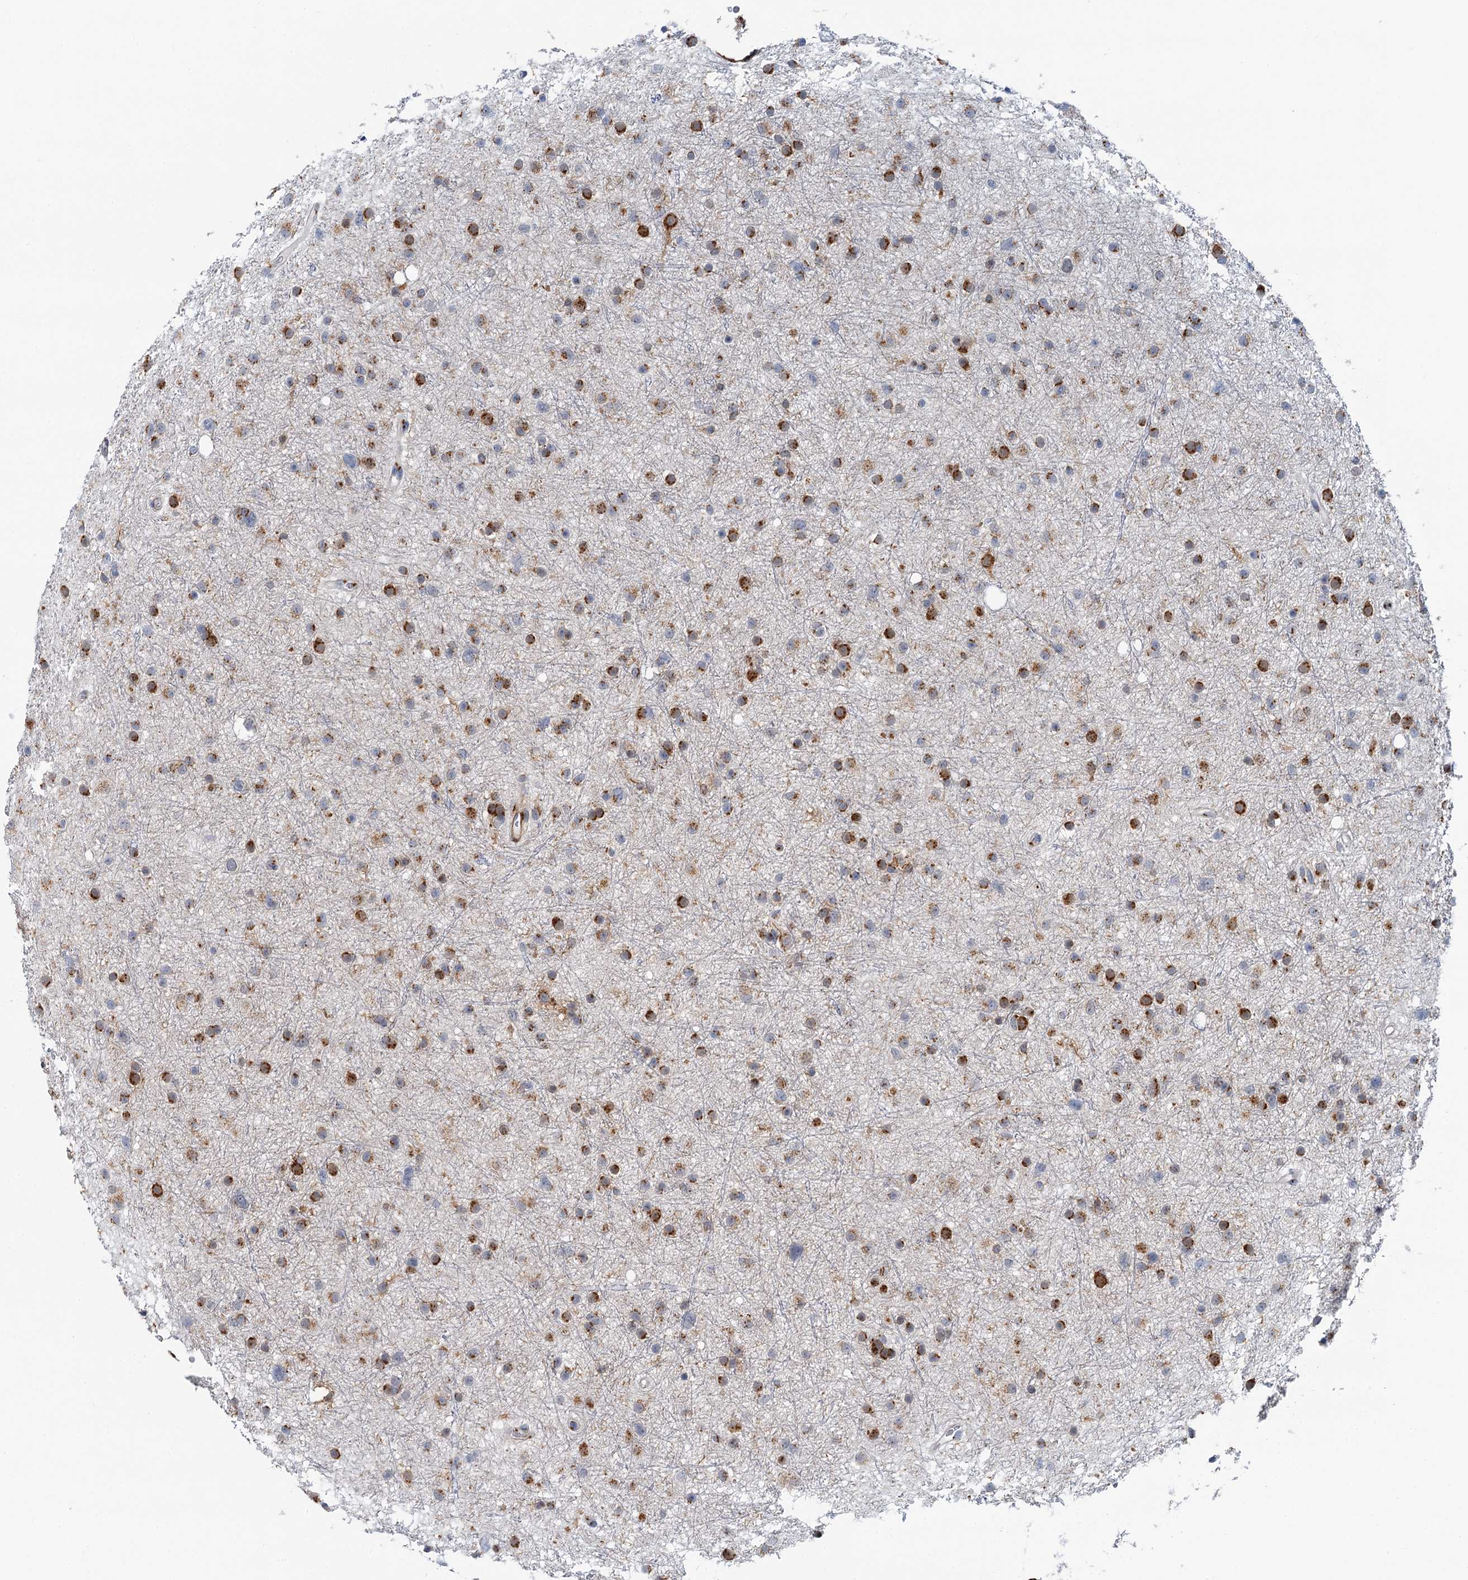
{"staining": {"intensity": "strong", "quantity": "25%-75%", "location": "cytoplasmic/membranous"}, "tissue": "glioma", "cell_type": "Tumor cells", "image_type": "cancer", "snomed": [{"axis": "morphology", "description": "Glioma, malignant, Low grade"}, {"axis": "topography", "description": "Cerebral cortex"}], "caption": "Approximately 25%-75% of tumor cells in human low-grade glioma (malignant) demonstrate strong cytoplasmic/membranous protein staining as visualized by brown immunohistochemical staining.", "gene": "BET1L", "patient": {"sex": "female", "age": 39}}